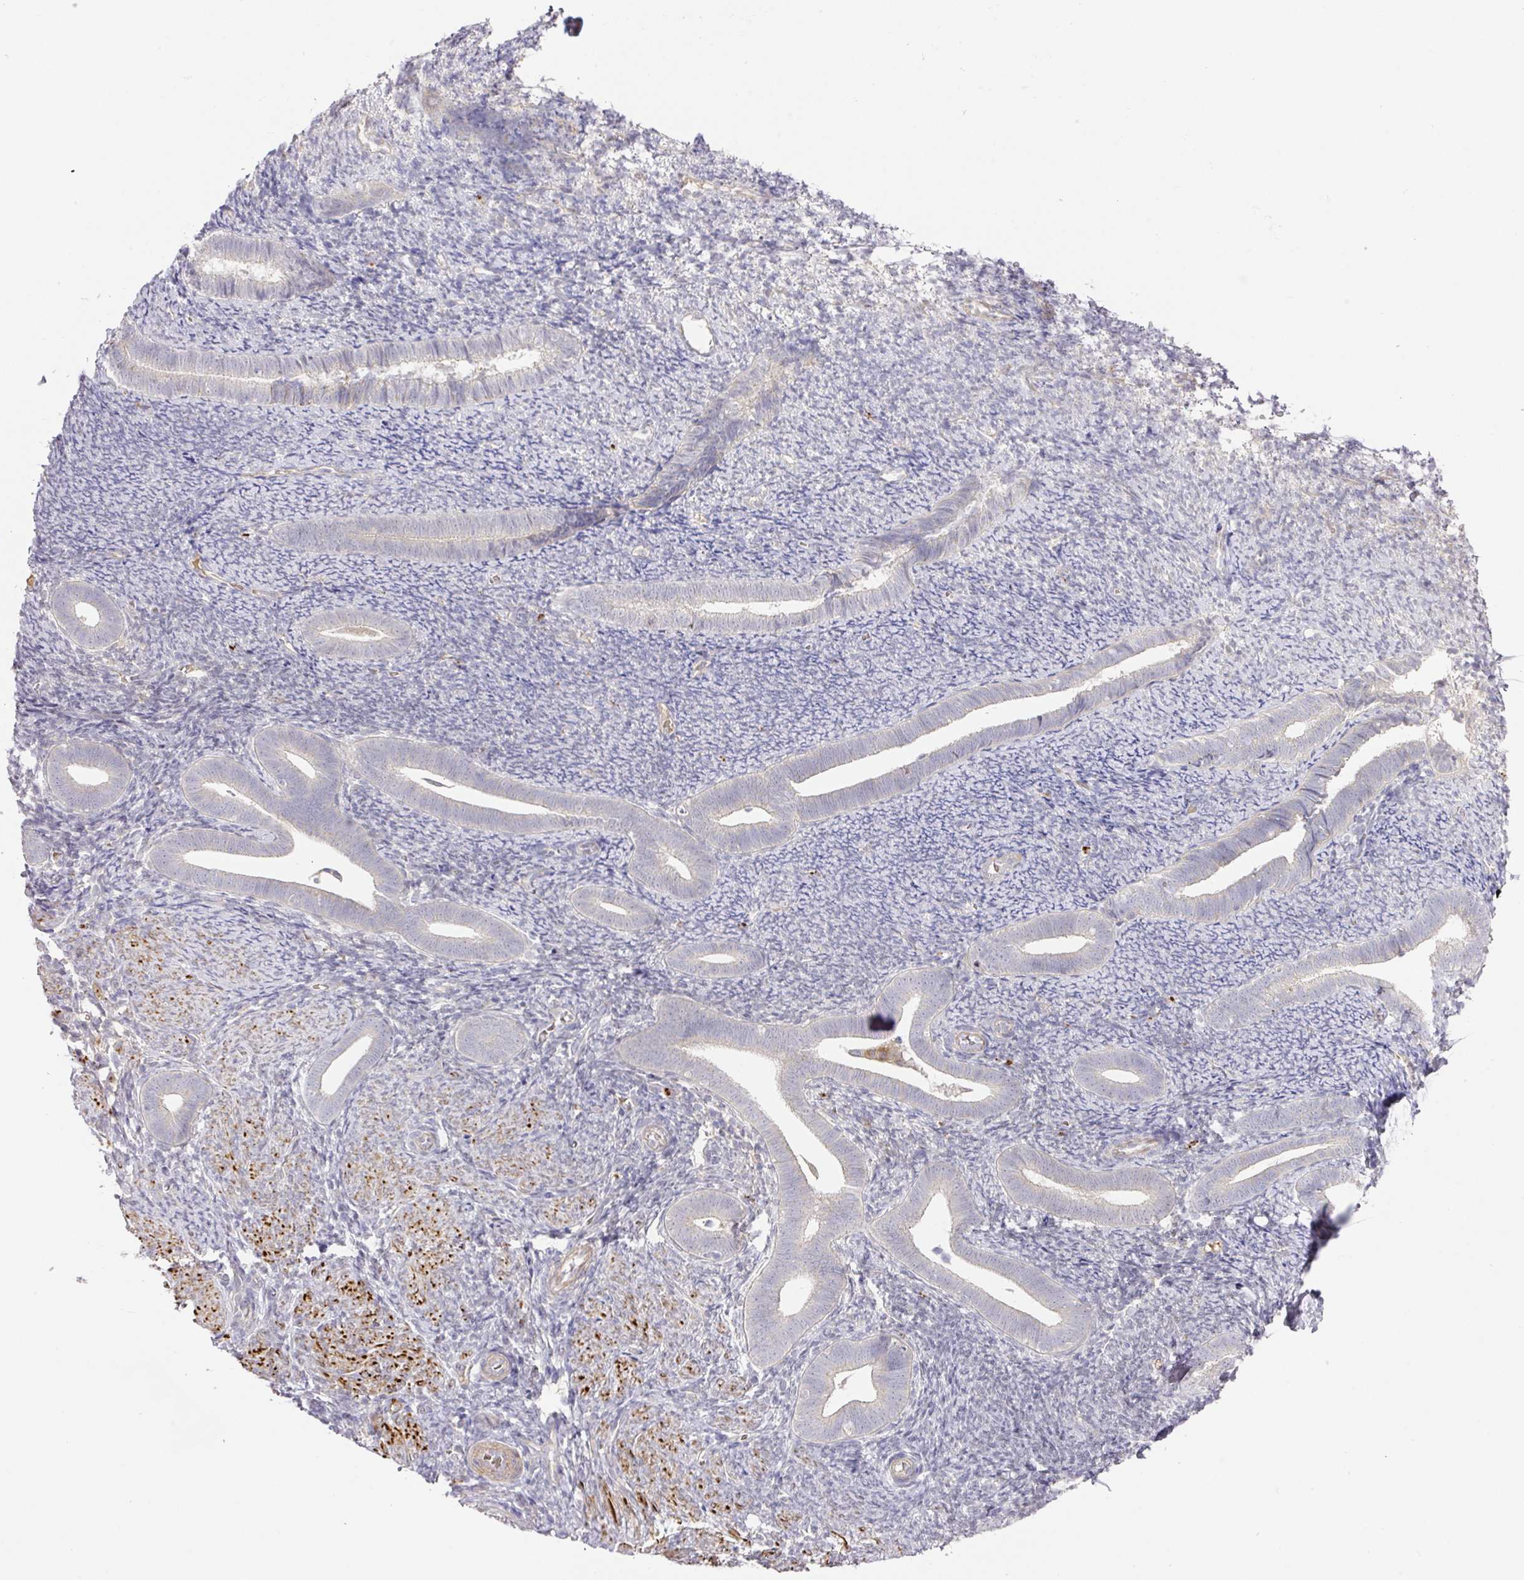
{"staining": {"intensity": "negative", "quantity": "none", "location": "none"}, "tissue": "endometrium", "cell_type": "Cells in endometrial stroma", "image_type": "normal", "snomed": [{"axis": "morphology", "description": "Normal tissue, NOS"}, {"axis": "topography", "description": "Endometrium"}], "caption": "Immunohistochemical staining of unremarkable endometrium displays no significant positivity in cells in endometrial stroma. Brightfield microscopy of immunohistochemistry (IHC) stained with DAB (brown) and hematoxylin (blue), captured at high magnification.", "gene": "TARM1", "patient": {"sex": "female", "age": 39}}